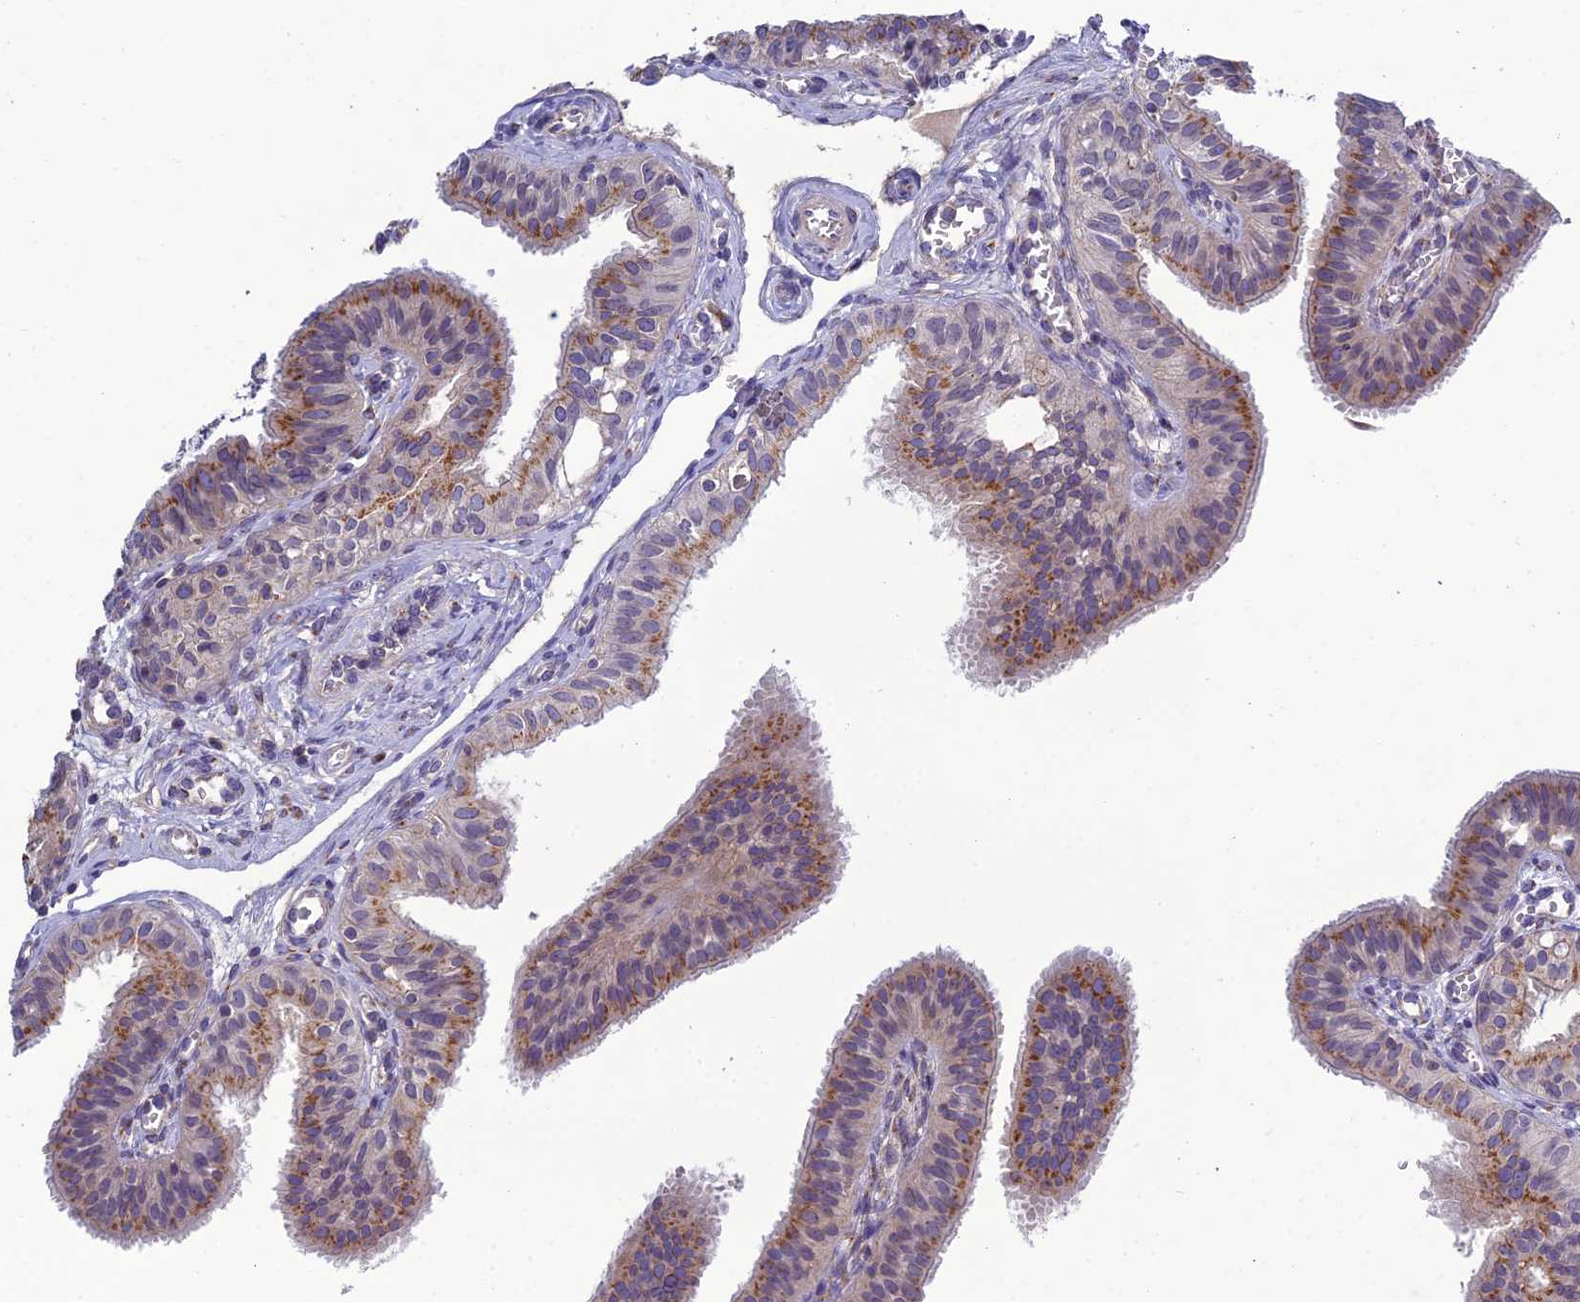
{"staining": {"intensity": "moderate", "quantity": "25%-75%", "location": "cytoplasmic/membranous"}, "tissue": "fallopian tube", "cell_type": "Glandular cells", "image_type": "normal", "snomed": [{"axis": "morphology", "description": "Normal tissue, NOS"}, {"axis": "topography", "description": "Fallopian tube"}, {"axis": "topography", "description": "Ovary"}], "caption": "Protein expression analysis of benign human fallopian tube reveals moderate cytoplasmic/membranous expression in about 25%-75% of glandular cells. The protein of interest is shown in brown color, while the nuclei are stained blue.", "gene": "GOLPH3", "patient": {"sex": "female", "age": 42}}